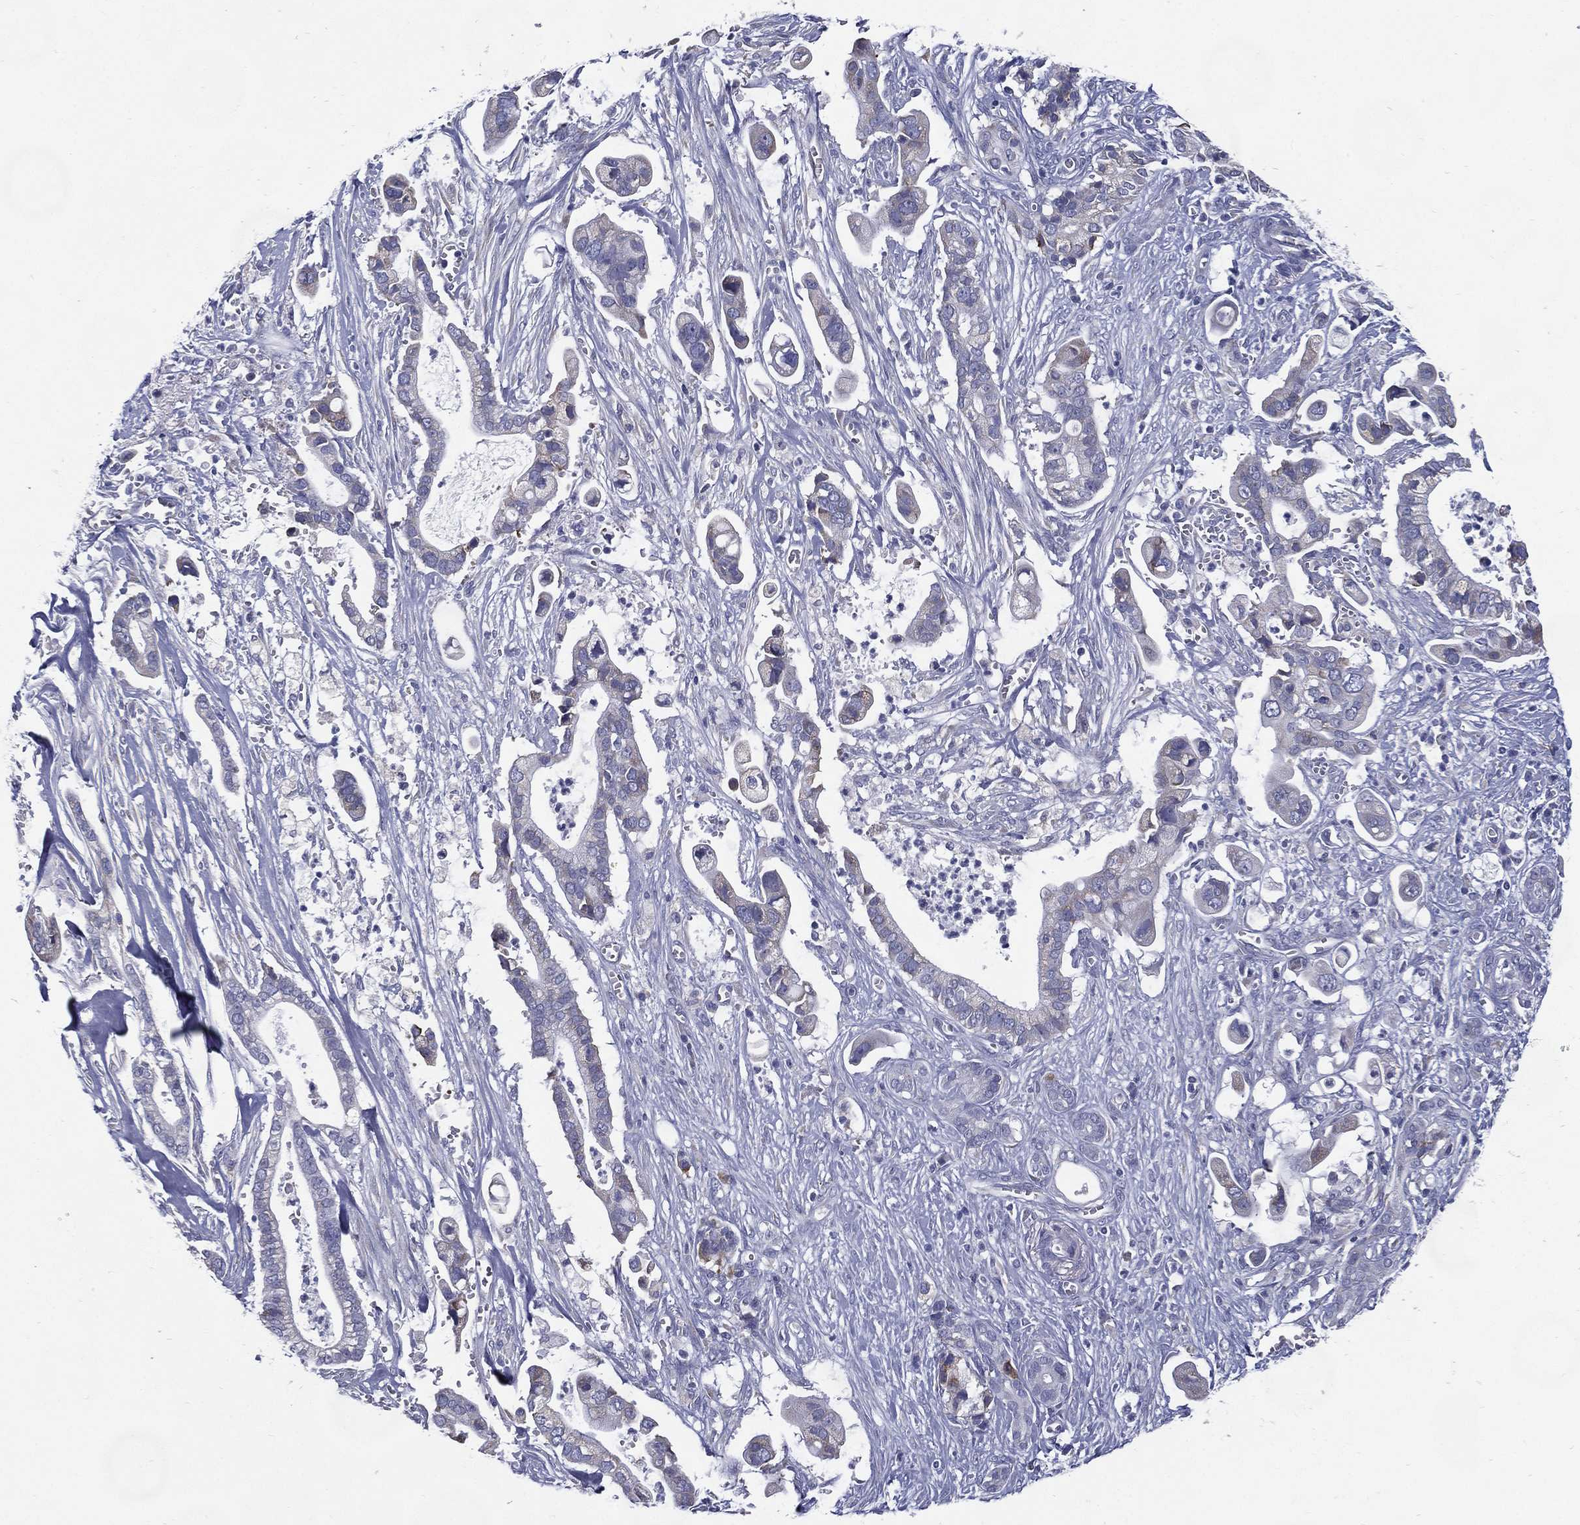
{"staining": {"intensity": "negative", "quantity": "none", "location": "none"}, "tissue": "pancreatic cancer", "cell_type": "Tumor cells", "image_type": "cancer", "snomed": [{"axis": "morphology", "description": "Adenocarcinoma, NOS"}, {"axis": "topography", "description": "Pancreas"}], "caption": "This photomicrograph is of pancreatic cancer (adenocarcinoma) stained with immunohistochemistry to label a protein in brown with the nuclei are counter-stained blue. There is no positivity in tumor cells. (Brightfield microscopy of DAB IHC at high magnification).", "gene": "C19orf18", "patient": {"sex": "male", "age": 61}}